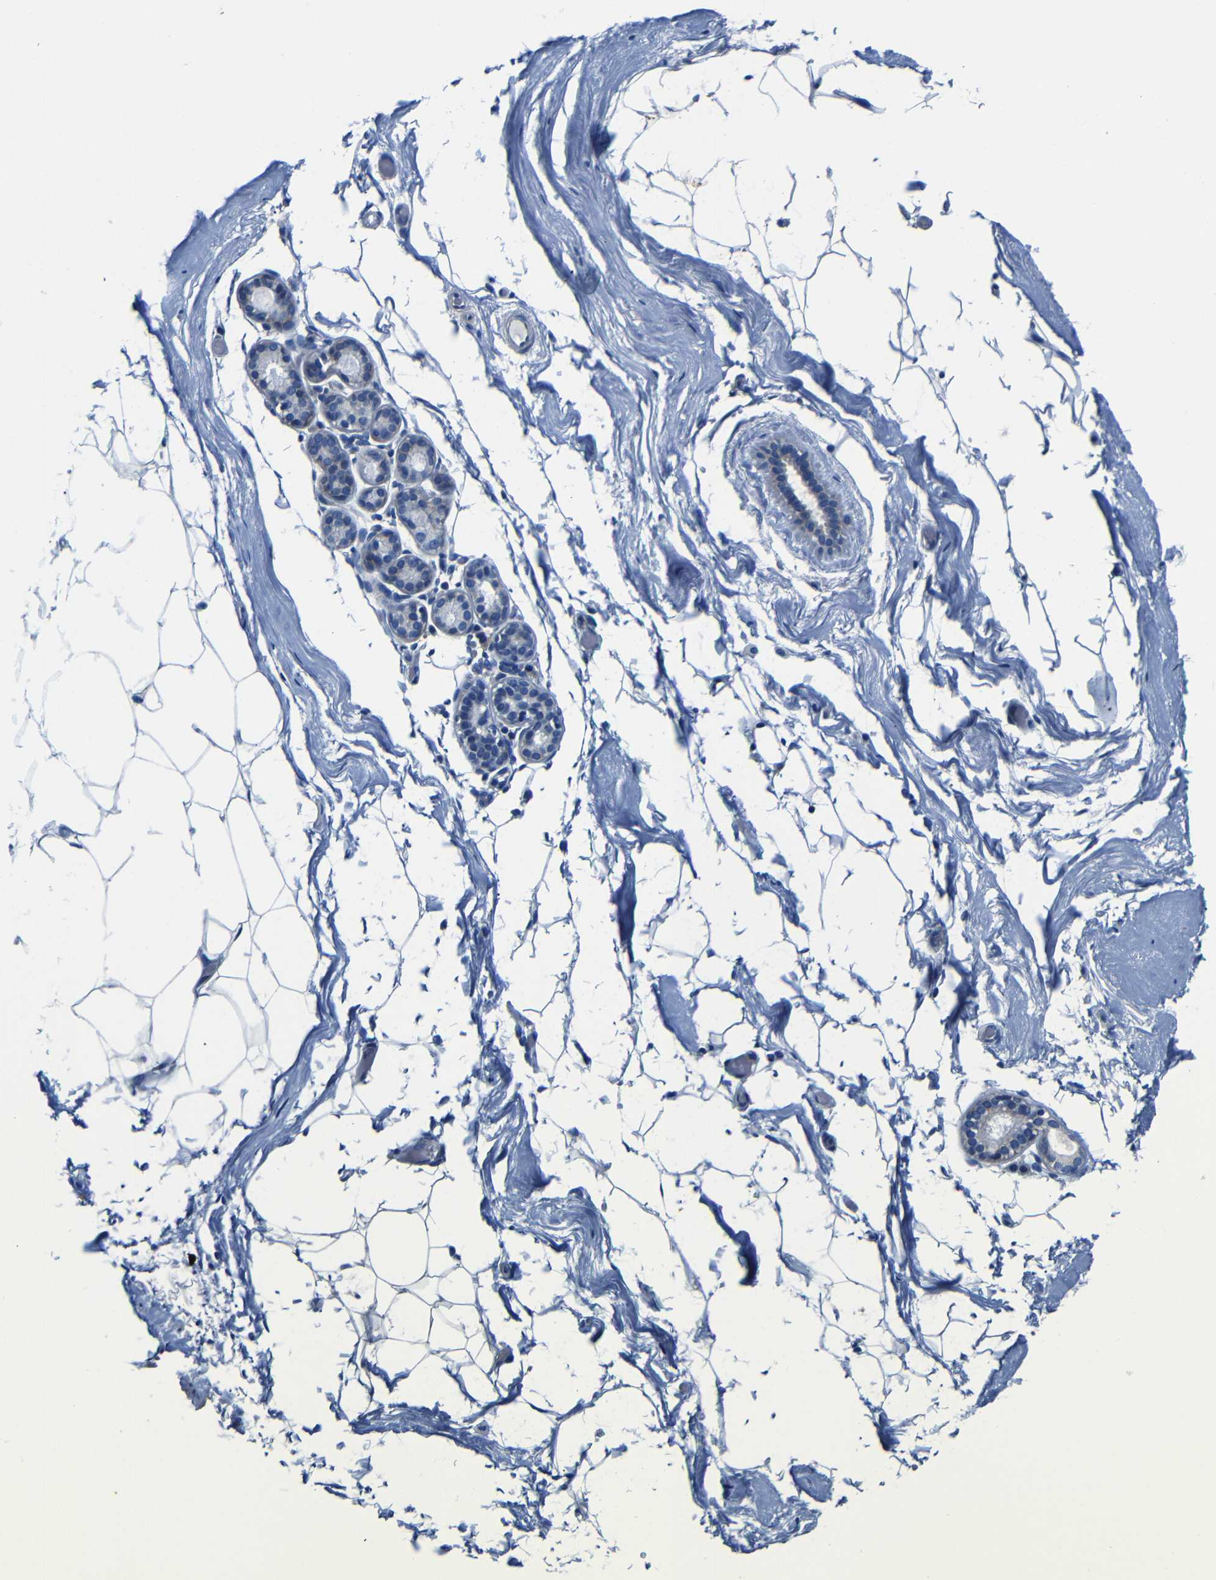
{"staining": {"intensity": "negative", "quantity": "none", "location": "none"}, "tissue": "adipose tissue", "cell_type": "Adipocytes", "image_type": "normal", "snomed": [{"axis": "morphology", "description": "Normal tissue, NOS"}, {"axis": "topography", "description": "Breast"}, {"axis": "topography", "description": "Soft tissue"}], "caption": "DAB immunohistochemical staining of benign human adipose tissue shows no significant expression in adipocytes. (Stains: DAB (3,3'-diaminobenzidine) IHC with hematoxylin counter stain, Microscopy: brightfield microscopy at high magnification).", "gene": "TNFAIP1", "patient": {"sex": "female", "age": 75}}